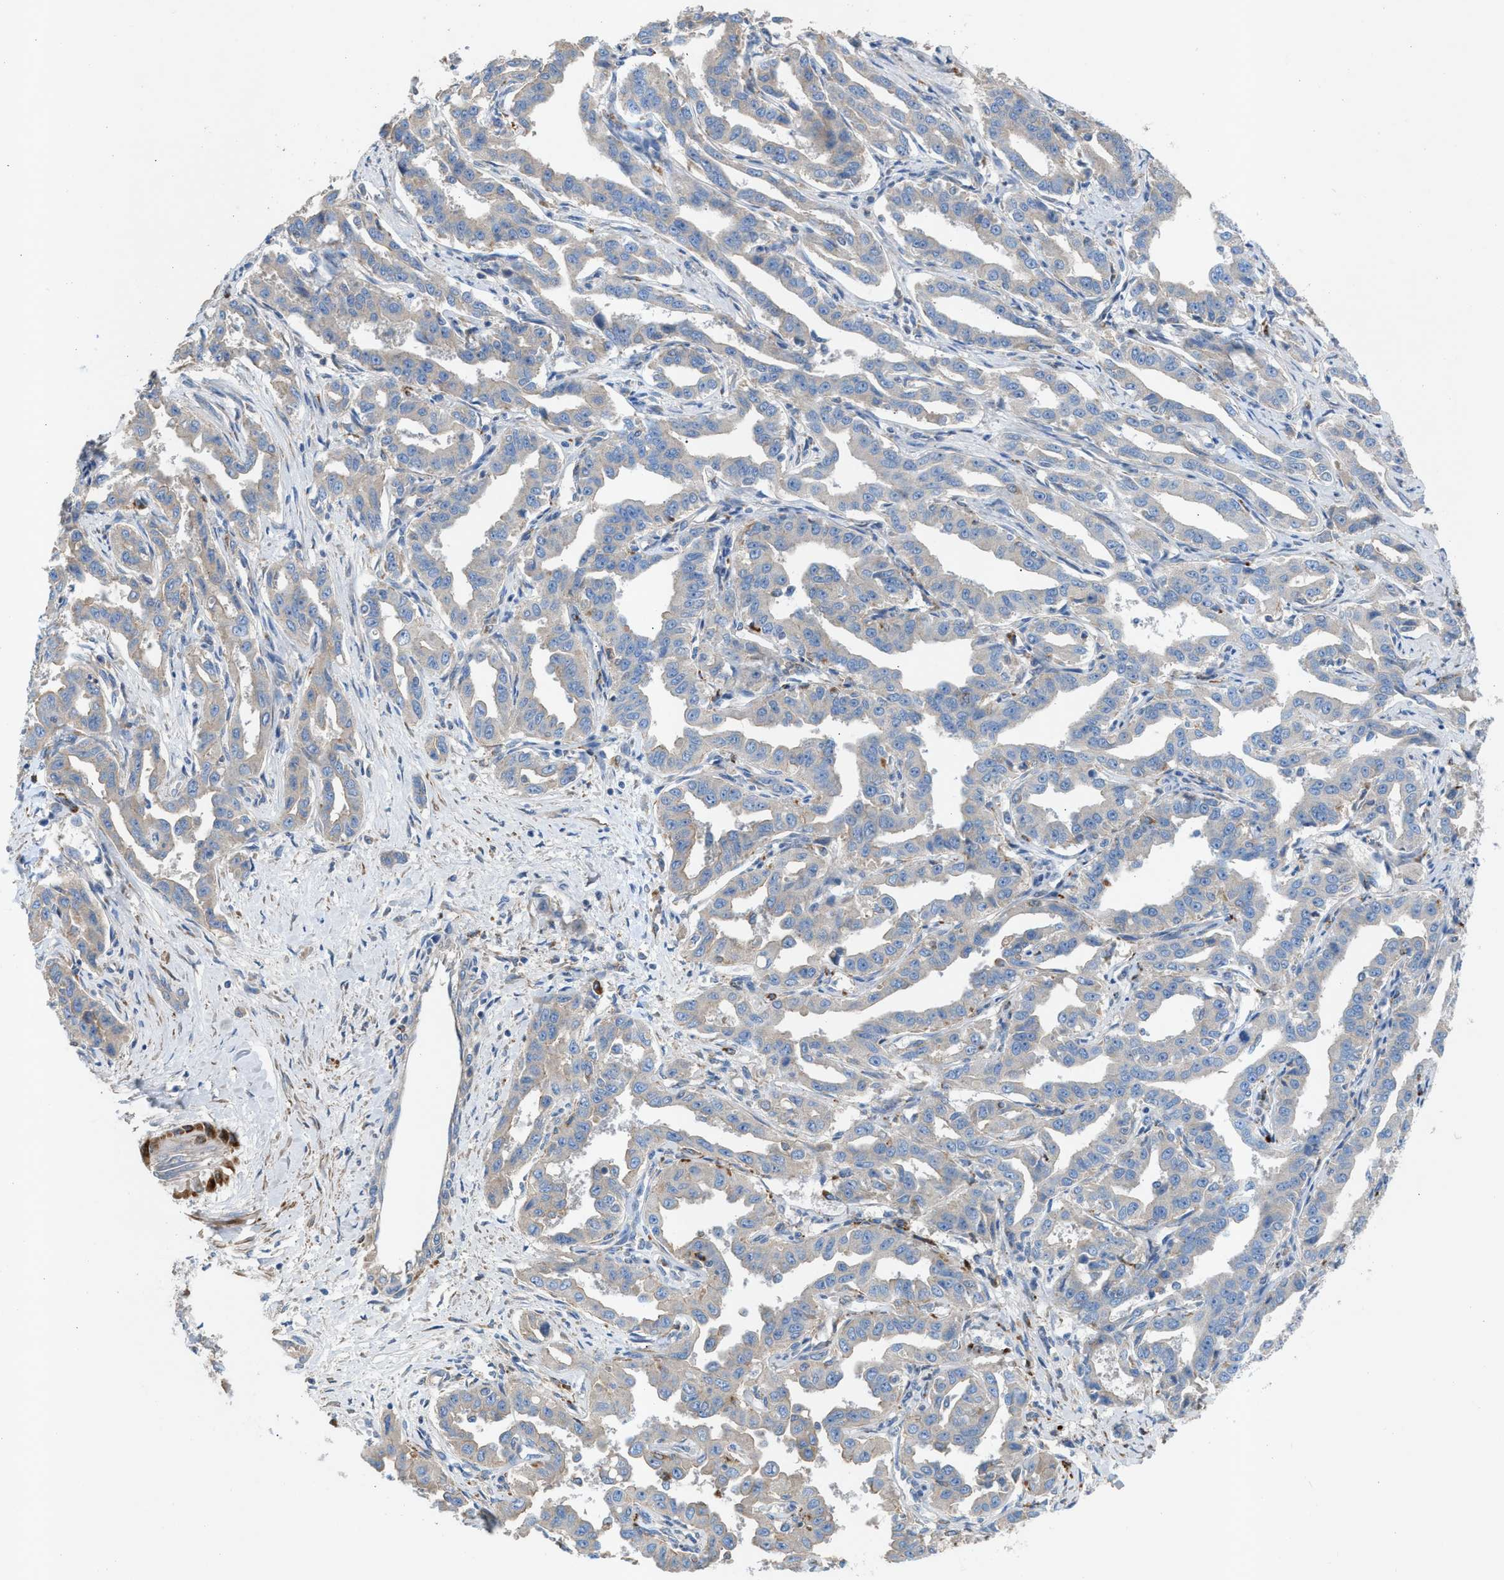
{"staining": {"intensity": "negative", "quantity": "none", "location": "none"}, "tissue": "liver cancer", "cell_type": "Tumor cells", "image_type": "cancer", "snomed": [{"axis": "morphology", "description": "Cholangiocarcinoma"}, {"axis": "topography", "description": "Liver"}], "caption": "This is an immunohistochemistry (IHC) histopathology image of human liver cancer. There is no staining in tumor cells.", "gene": "AOAH", "patient": {"sex": "male", "age": 59}}